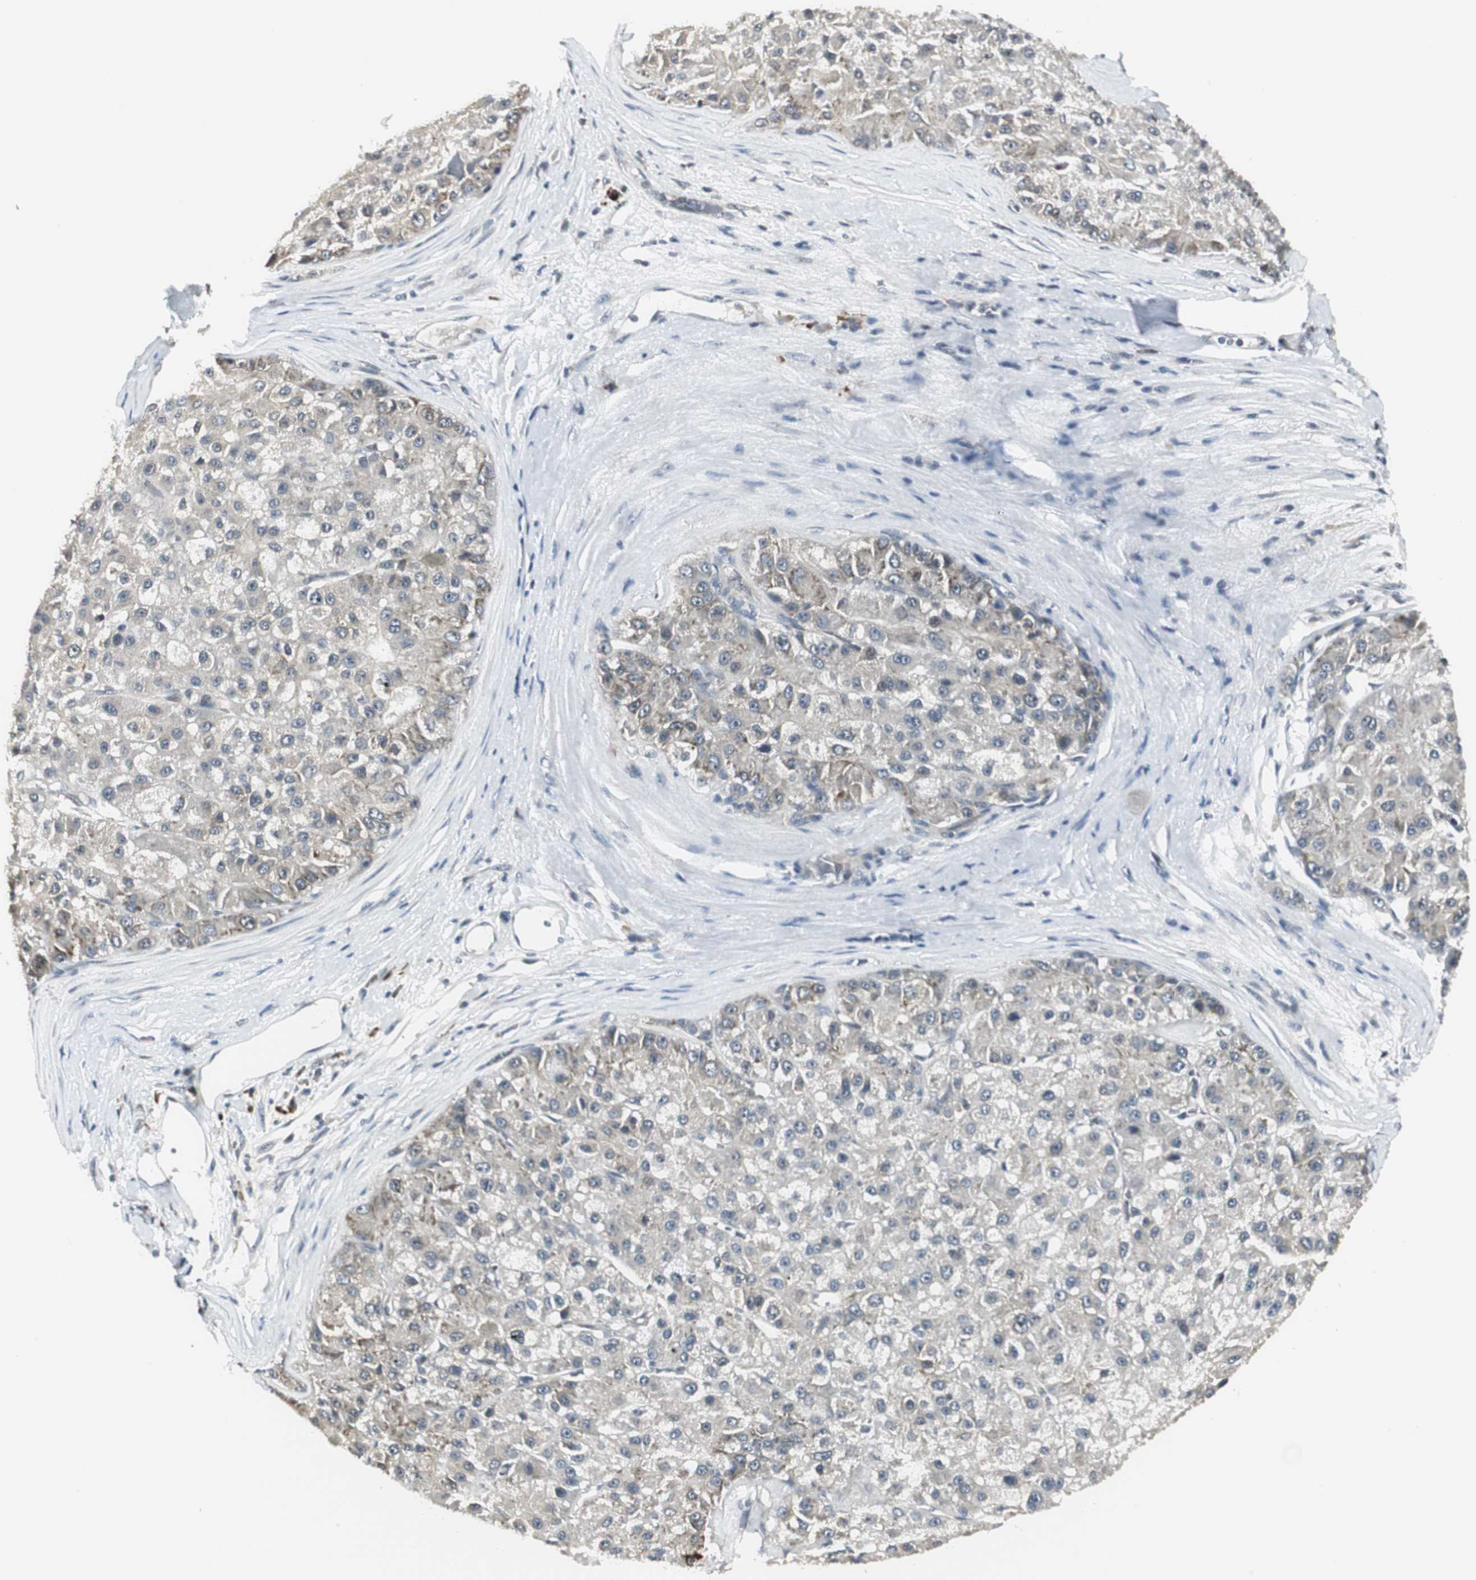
{"staining": {"intensity": "moderate", "quantity": "<25%", "location": "cytoplasmic/membranous"}, "tissue": "liver cancer", "cell_type": "Tumor cells", "image_type": "cancer", "snomed": [{"axis": "morphology", "description": "Carcinoma, Hepatocellular, NOS"}, {"axis": "topography", "description": "Liver"}], "caption": "This is an image of immunohistochemistry staining of hepatocellular carcinoma (liver), which shows moderate expression in the cytoplasmic/membranous of tumor cells.", "gene": "CCT5", "patient": {"sex": "male", "age": 80}}